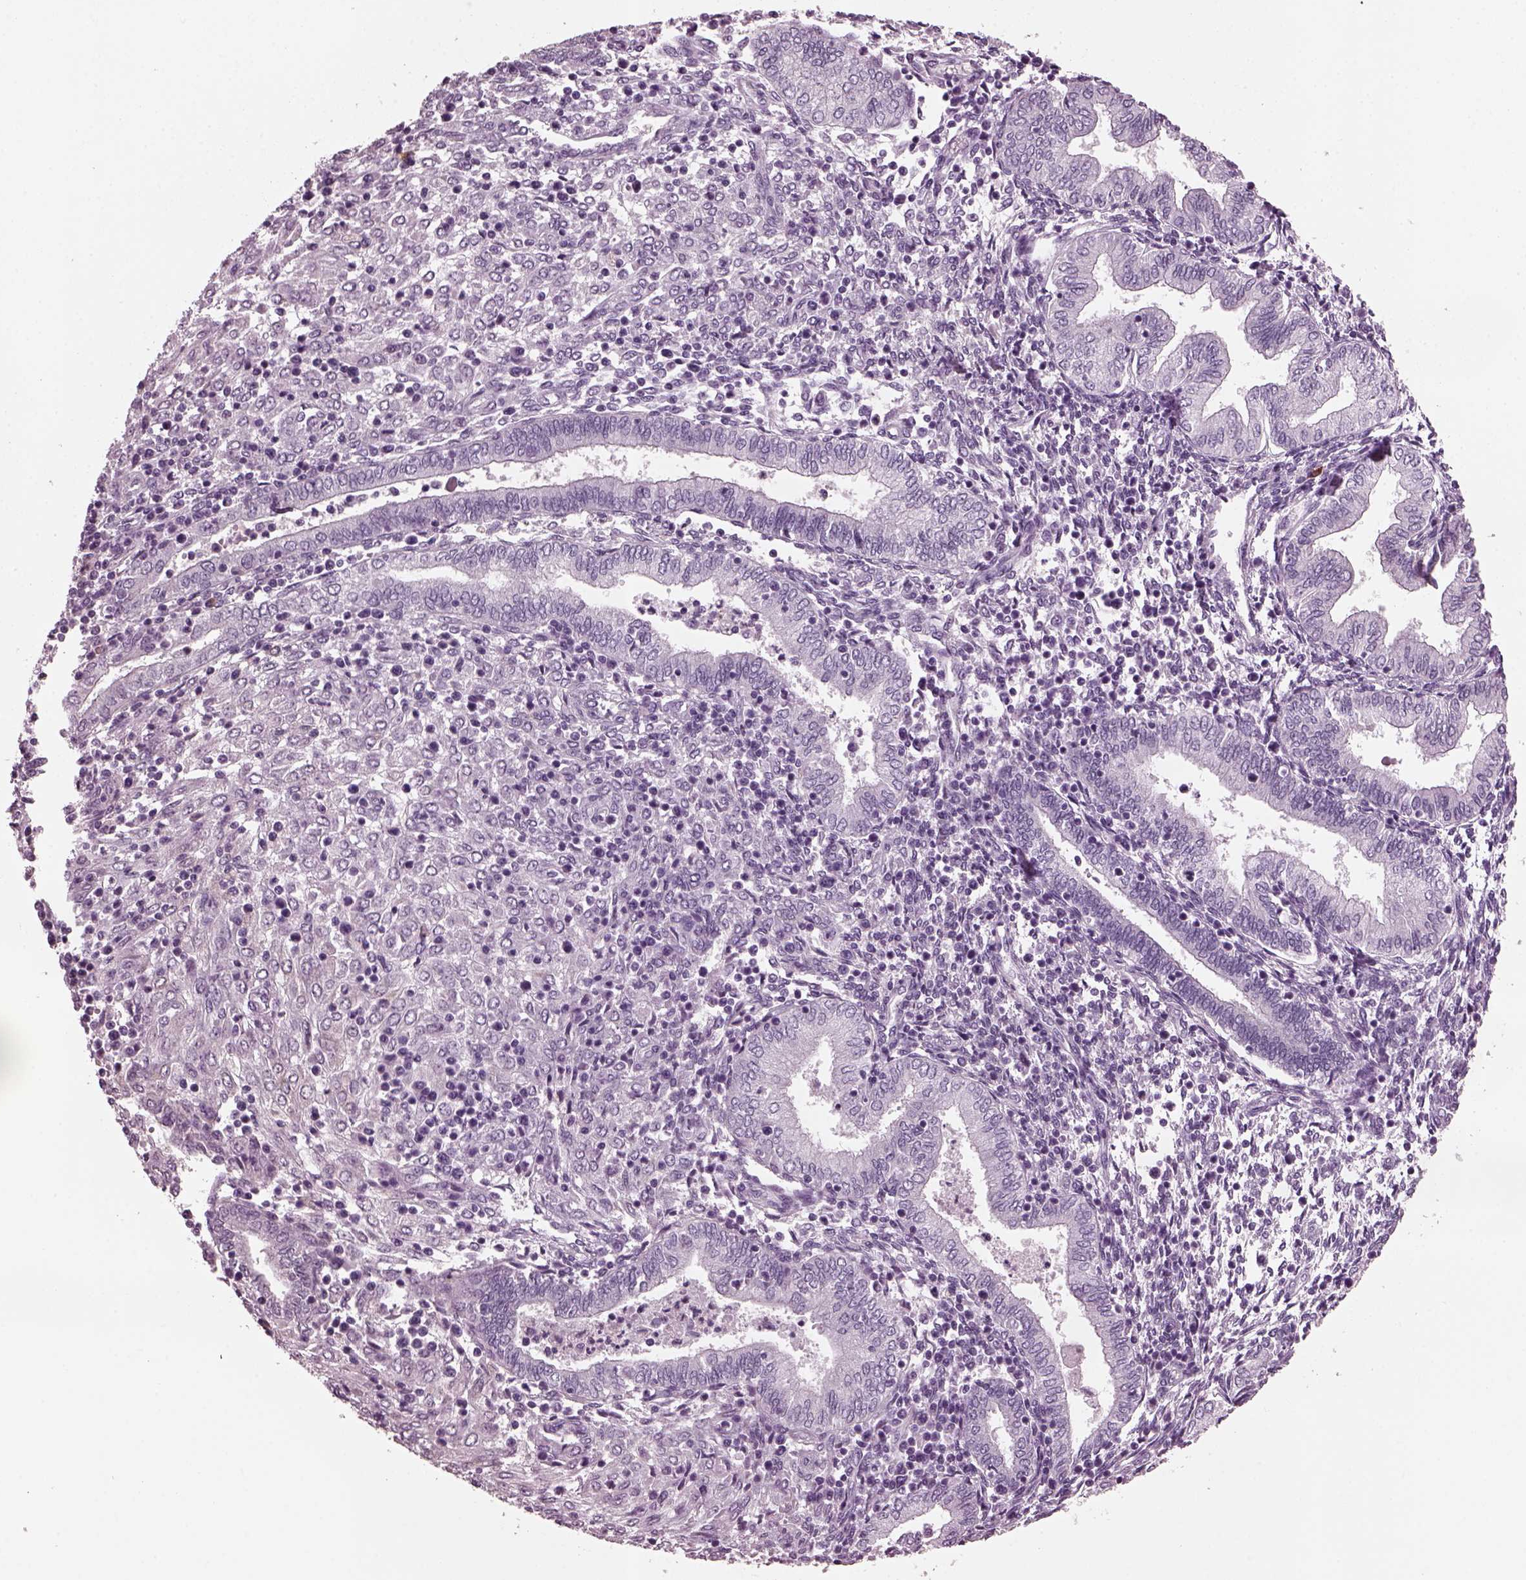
{"staining": {"intensity": "negative", "quantity": "none", "location": "none"}, "tissue": "endometrium", "cell_type": "Cells in endometrial stroma", "image_type": "normal", "snomed": [{"axis": "morphology", "description": "Normal tissue, NOS"}, {"axis": "topography", "description": "Endometrium"}], "caption": "Histopathology image shows no significant protein expression in cells in endometrial stroma of benign endometrium. The staining was performed using DAB (3,3'-diaminobenzidine) to visualize the protein expression in brown, while the nuclei were stained in blue with hematoxylin (Magnification: 20x).", "gene": "SLC6A17", "patient": {"sex": "female", "age": 42}}